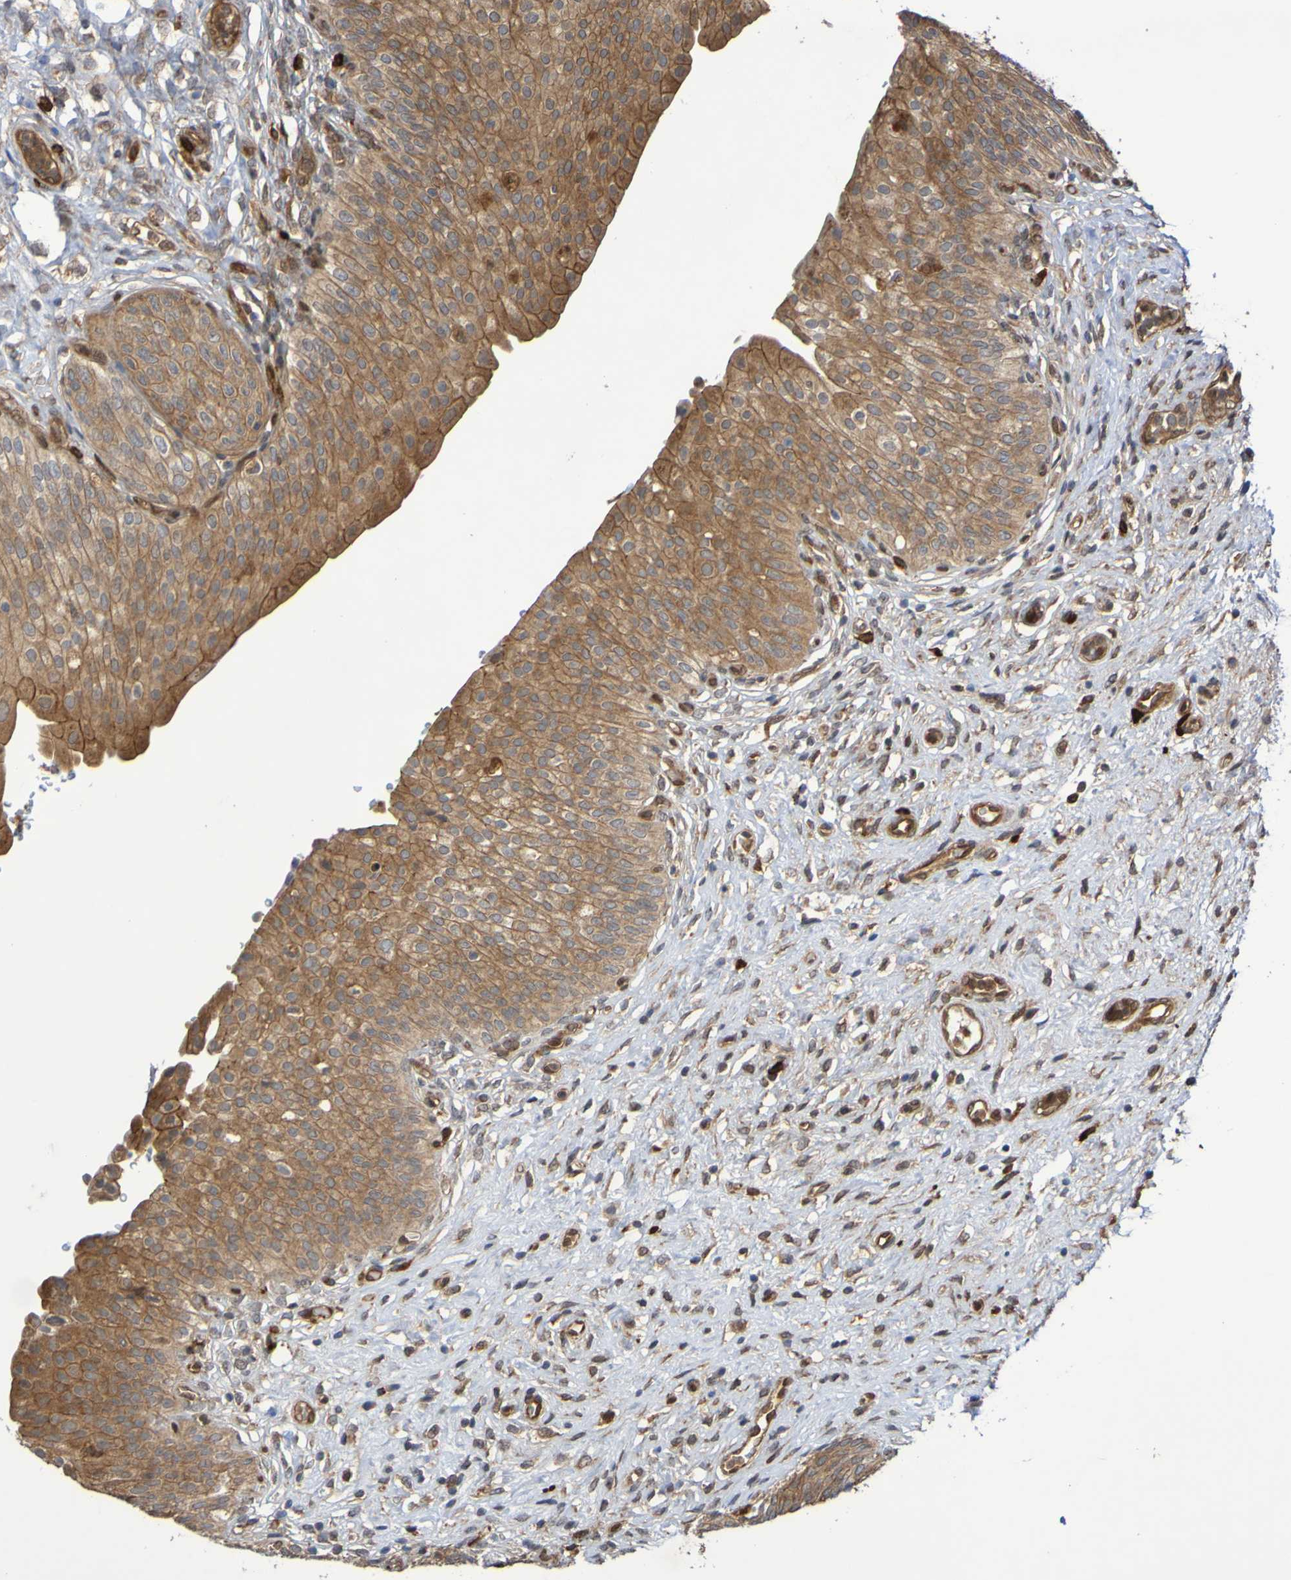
{"staining": {"intensity": "moderate", "quantity": ">75%", "location": "cytoplasmic/membranous"}, "tissue": "urinary bladder", "cell_type": "Urothelial cells", "image_type": "normal", "snomed": [{"axis": "morphology", "description": "Normal tissue, NOS"}, {"axis": "topography", "description": "Urinary bladder"}], "caption": "Immunohistochemical staining of benign urinary bladder displays >75% levels of moderate cytoplasmic/membranous protein expression in approximately >75% of urothelial cells.", "gene": "SERPINB6", "patient": {"sex": "male", "age": 46}}